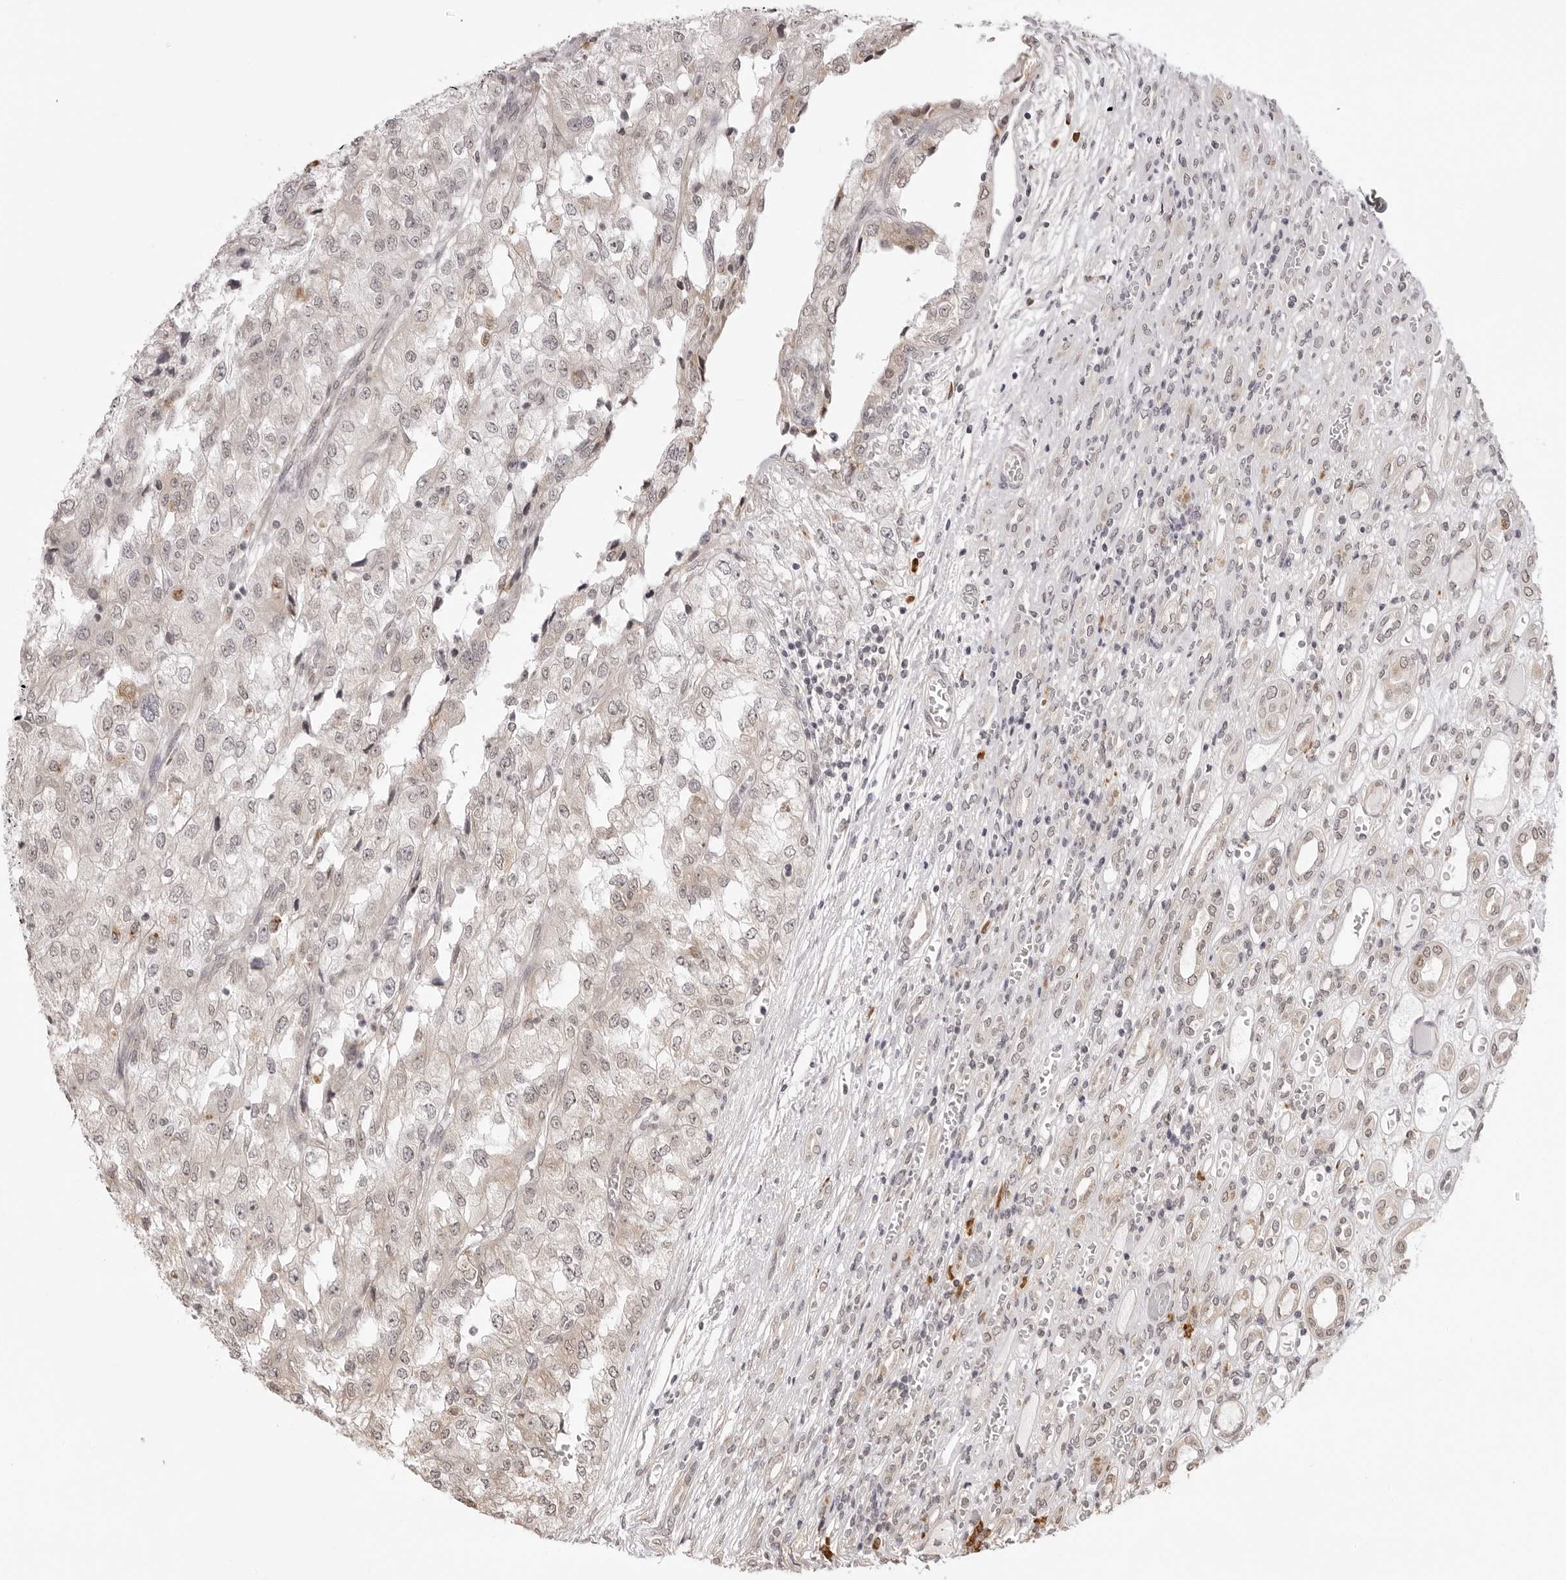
{"staining": {"intensity": "negative", "quantity": "none", "location": "none"}, "tissue": "renal cancer", "cell_type": "Tumor cells", "image_type": "cancer", "snomed": [{"axis": "morphology", "description": "Adenocarcinoma, NOS"}, {"axis": "topography", "description": "Kidney"}], "caption": "The photomicrograph exhibits no significant staining in tumor cells of renal adenocarcinoma.", "gene": "ZC3H11A", "patient": {"sex": "female", "age": 54}}